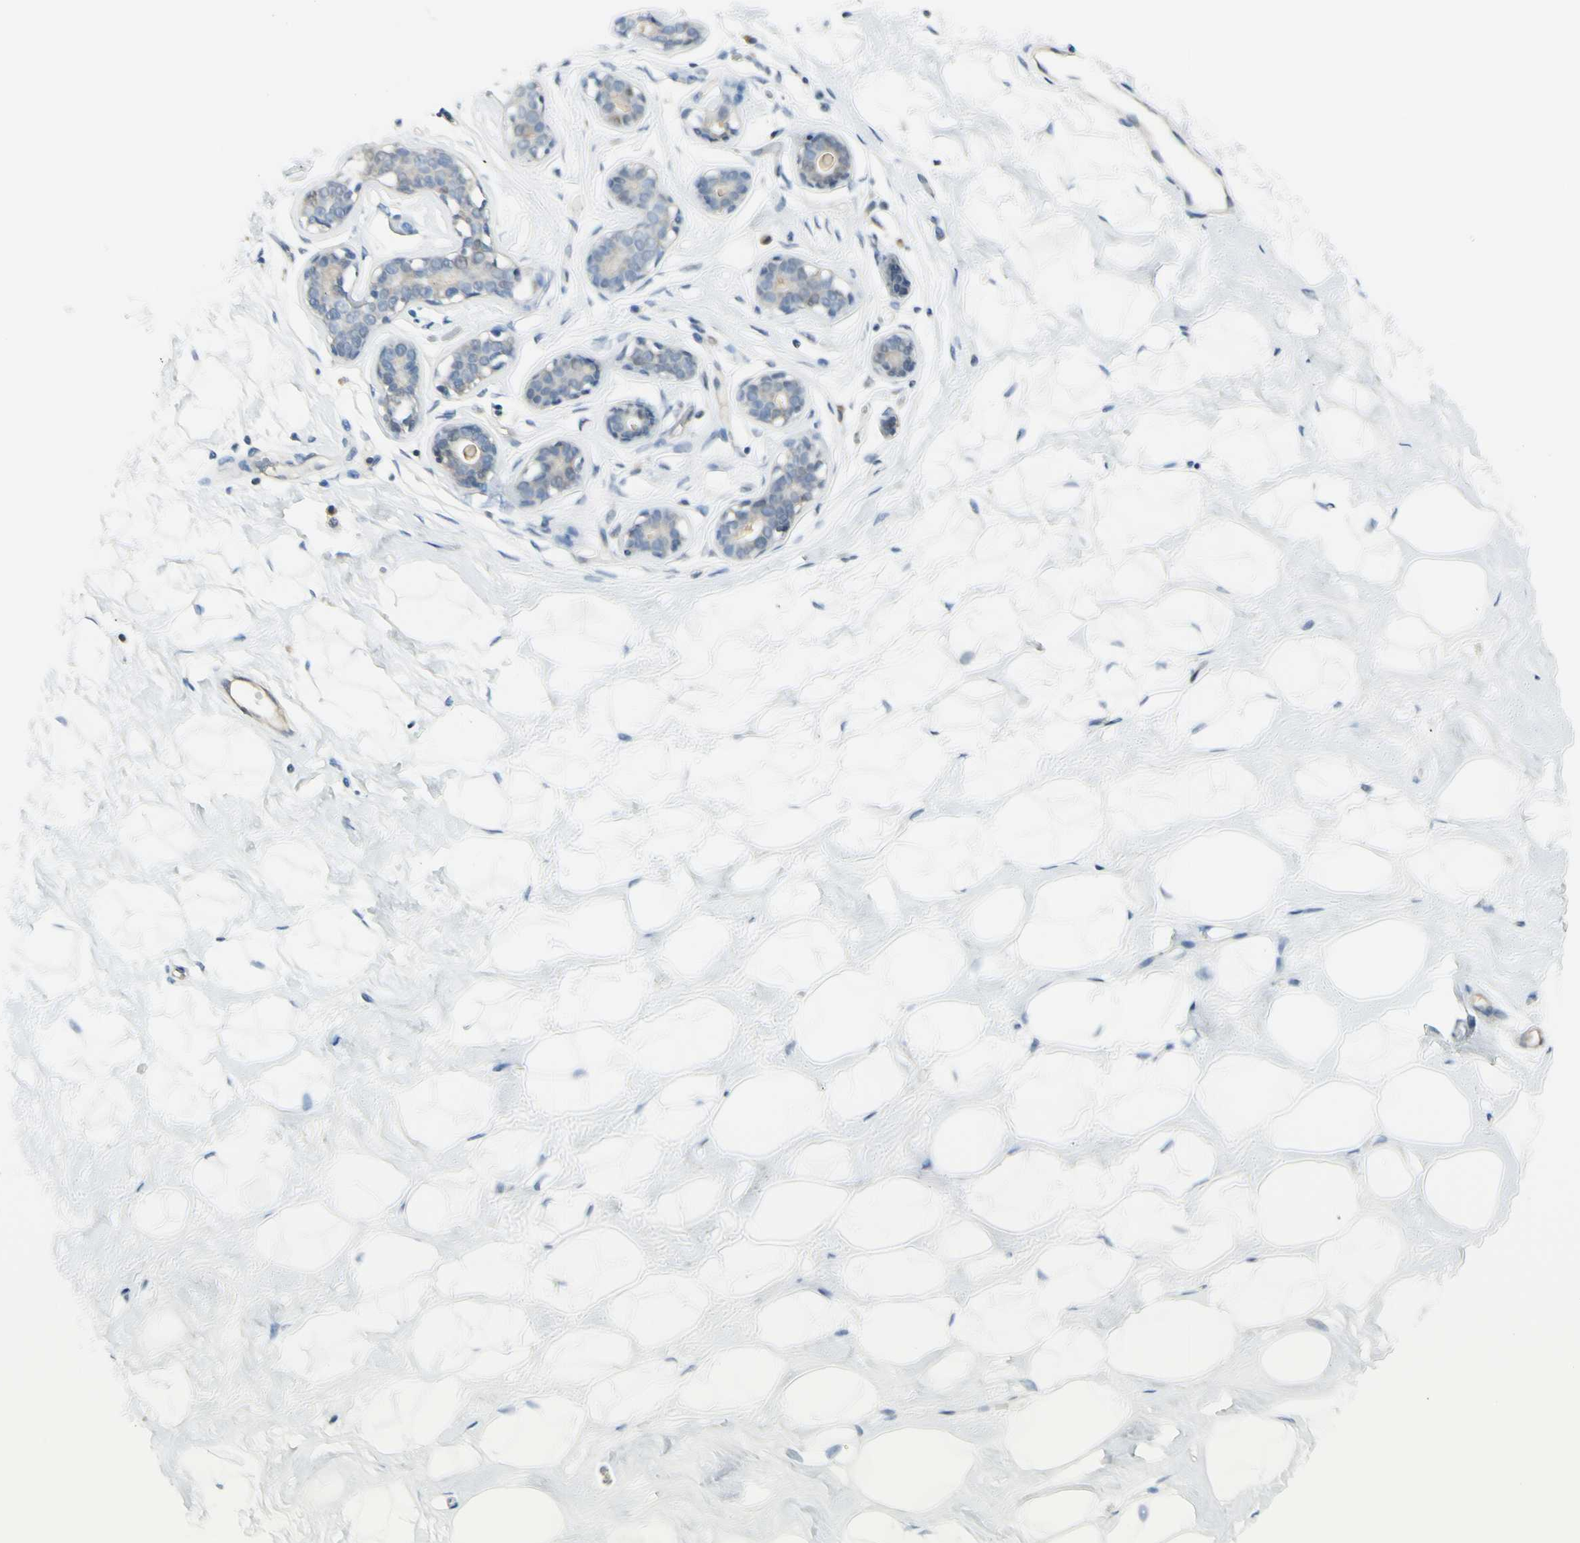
{"staining": {"intensity": "negative", "quantity": "none", "location": "none"}, "tissue": "breast", "cell_type": "Adipocytes", "image_type": "normal", "snomed": [{"axis": "morphology", "description": "Normal tissue, NOS"}, {"axis": "topography", "description": "Breast"}], "caption": "DAB (3,3'-diaminobenzidine) immunohistochemical staining of normal human breast demonstrates no significant expression in adipocytes. (DAB immunohistochemistry (IHC) visualized using brightfield microscopy, high magnification).", "gene": "ASB9", "patient": {"sex": "female", "age": 23}}